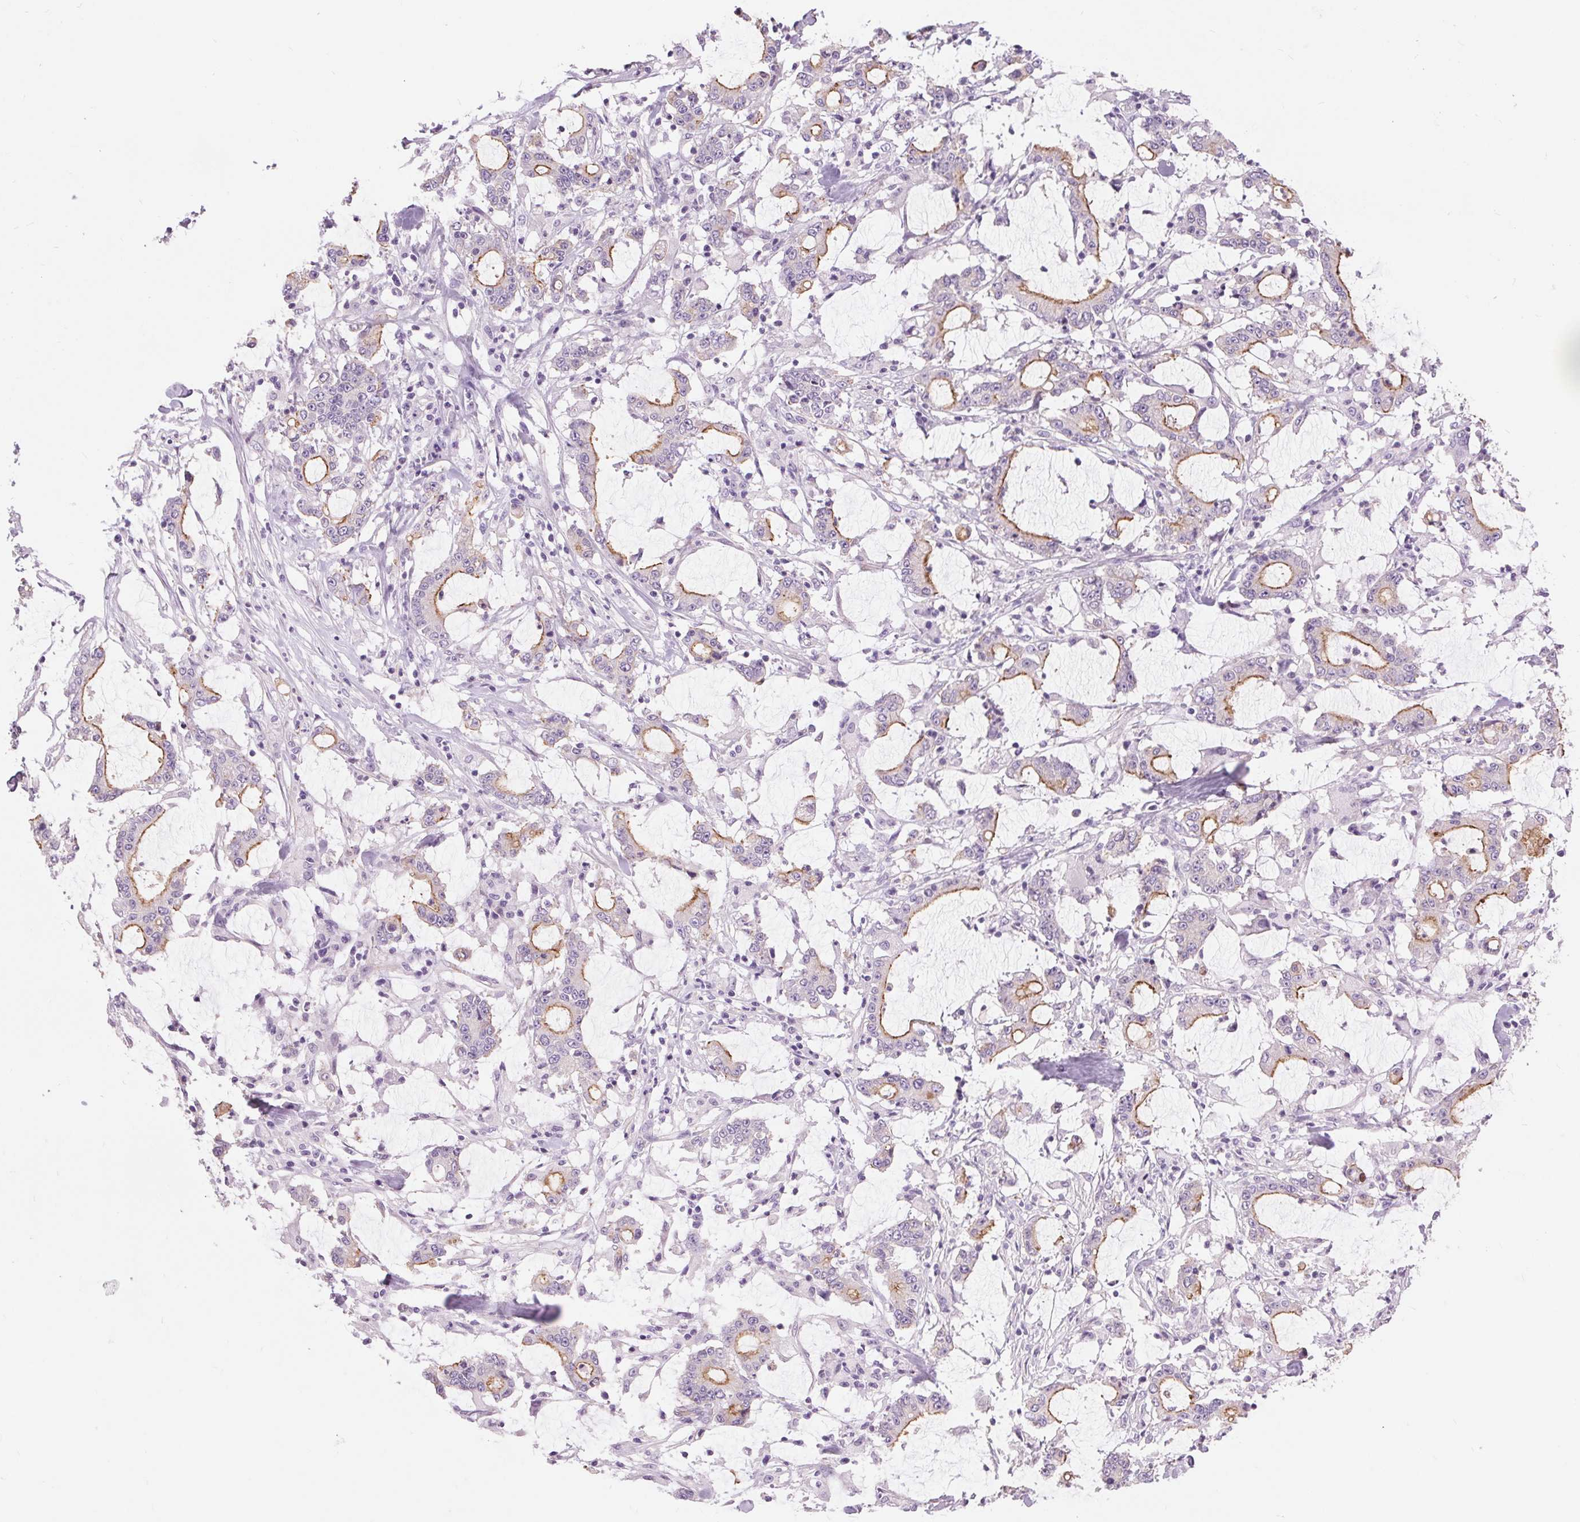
{"staining": {"intensity": "moderate", "quantity": "25%-75%", "location": "cytoplasmic/membranous"}, "tissue": "stomach cancer", "cell_type": "Tumor cells", "image_type": "cancer", "snomed": [{"axis": "morphology", "description": "Adenocarcinoma, NOS"}, {"axis": "topography", "description": "Stomach, upper"}], "caption": "There is medium levels of moderate cytoplasmic/membranous positivity in tumor cells of adenocarcinoma (stomach), as demonstrated by immunohistochemical staining (brown color).", "gene": "DIXDC1", "patient": {"sex": "male", "age": 68}}